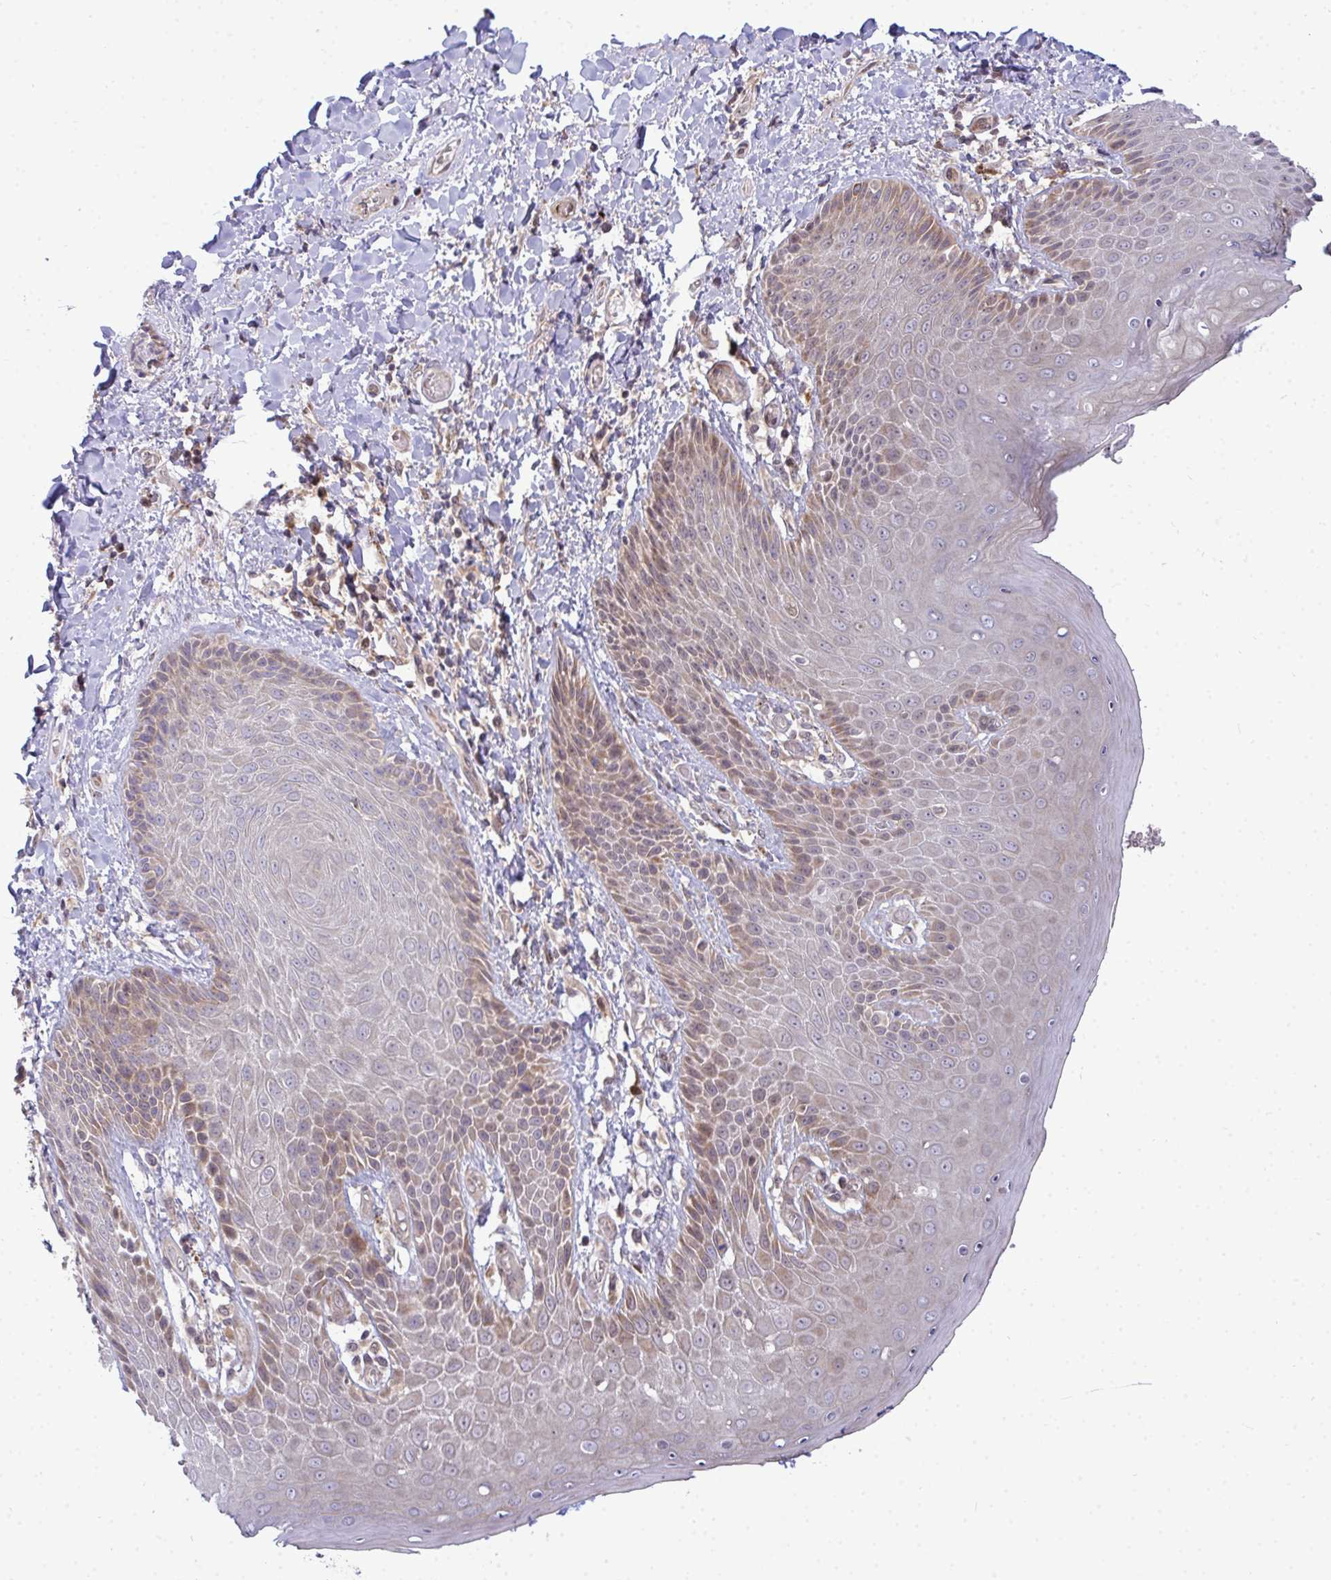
{"staining": {"intensity": "moderate", "quantity": "25%-75%", "location": "cytoplasmic/membranous"}, "tissue": "skin", "cell_type": "Epidermal cells", "image_type": "normal", "snomed": [{"axis": "morphology", "description": "Normal tissue, NOS"}, {"axis": "topography", "description": "Anal"}, {"axis": "topography", "description": "Peripheral nerve tissue"}], "caption": "A brown stain highlights moderate cytoplasmic/membranous positivity of a protein in epidermal cells of unremarkable human skin. (IHC, brightfield microscopy, high magnification).", "gene": "TRIM44", "patient": {"sex": "male", "age": 51}}